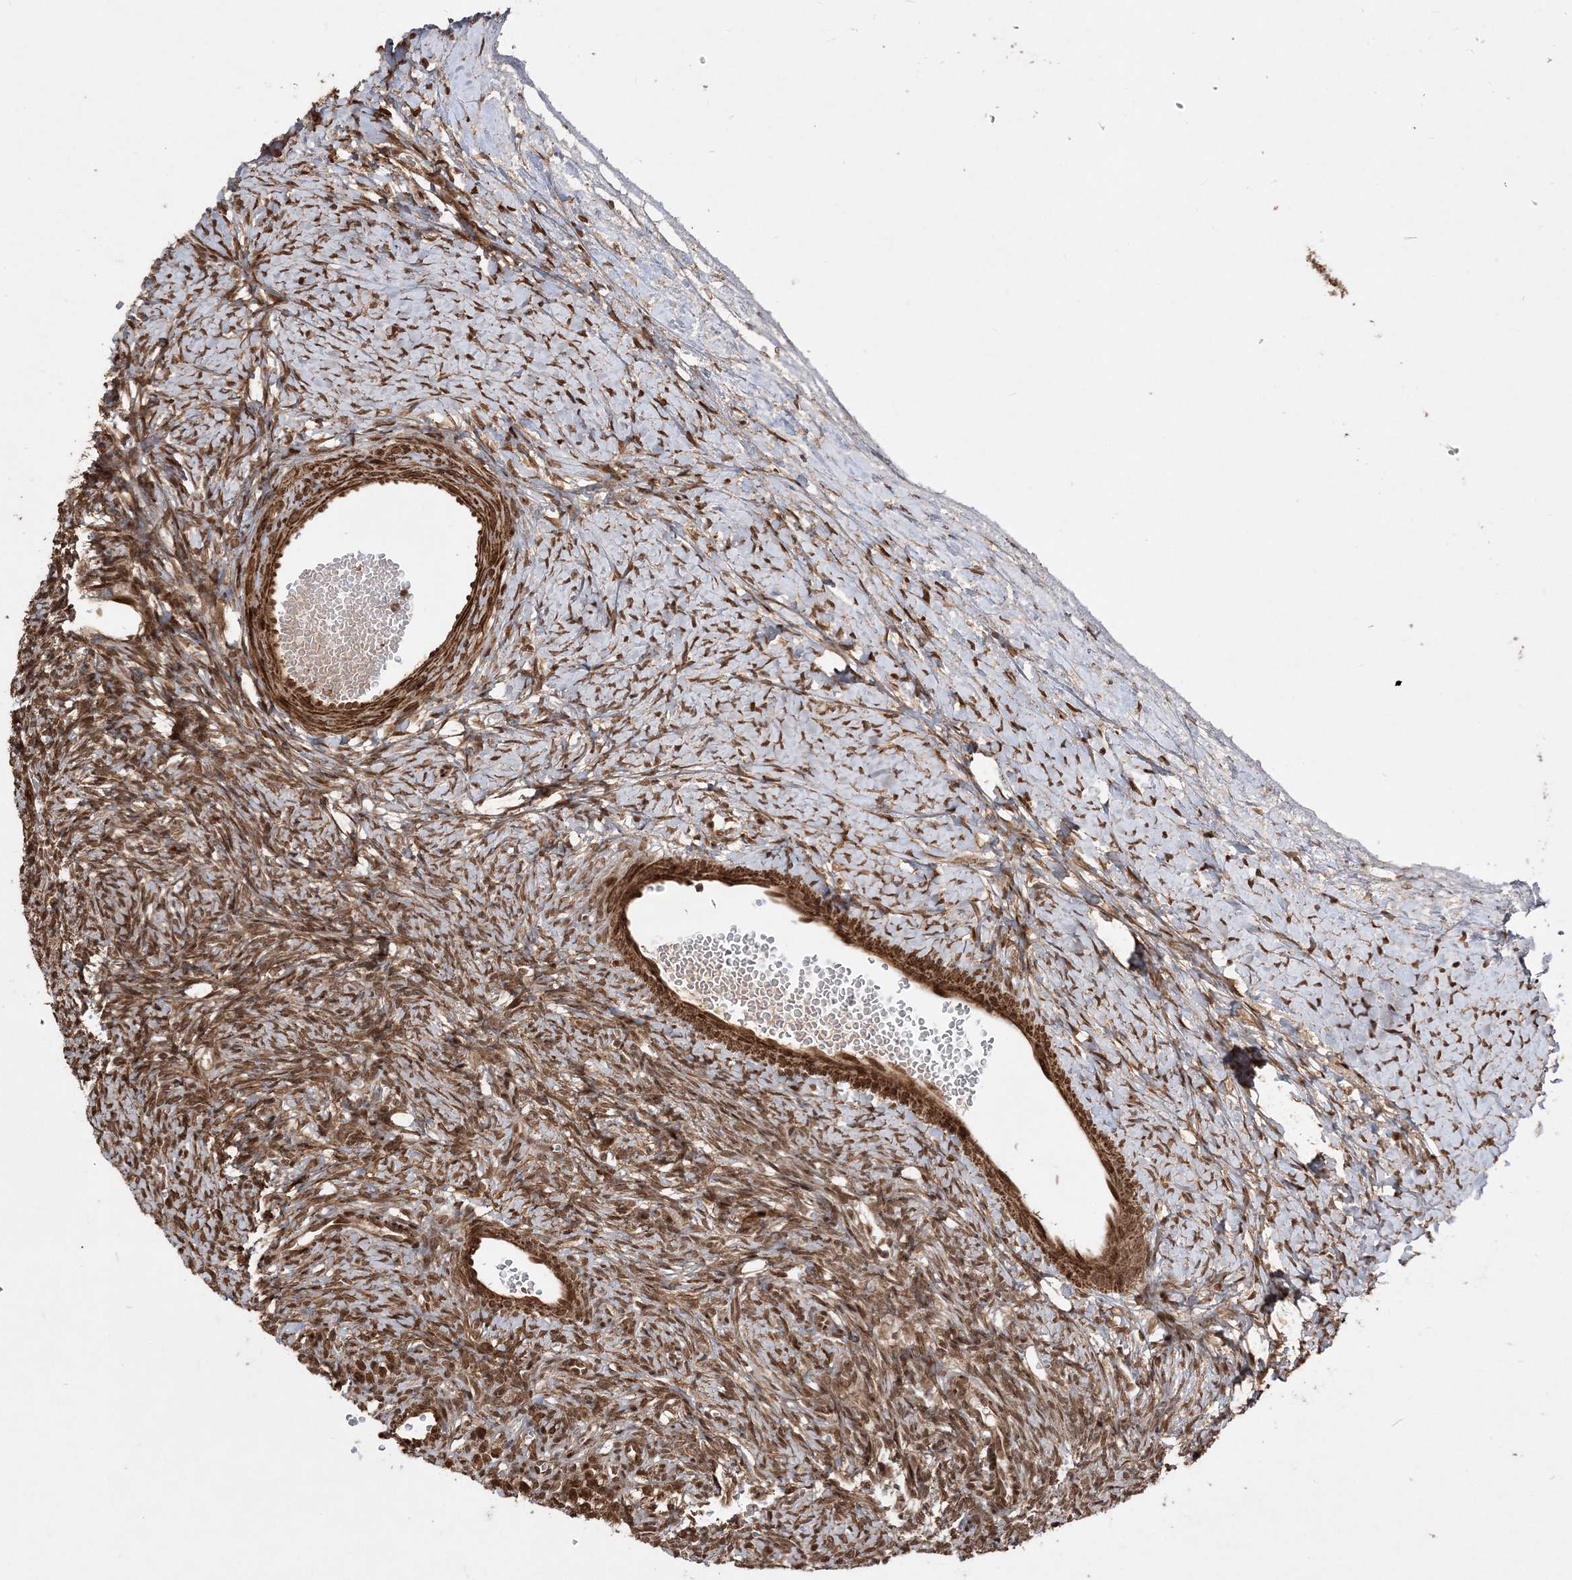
{"staining": {"intensity": "strong", "quantity": ">75%", "location": "cytoplasmic/membranous,nuclear"}, "tissue": "ovary", "cell_type": "Follicle cells", "image_type": "normal", "snomed": [{"axis": "morphology", "description": "Normal tissue, NOS"}, {"axis": "morphology", "description": "Developmental malformation"}, {"axis": "topography", "description": "Ovary"}], "caption": "A high amount of strong cytoplasmic/membranous,nuclear positivity is appreciated in approximately >75% of follicle cells in benign ovary. Nuclei are stained in blue.", "gene": "ETAA1", "patient": {"sex": "female", "age": 39}}